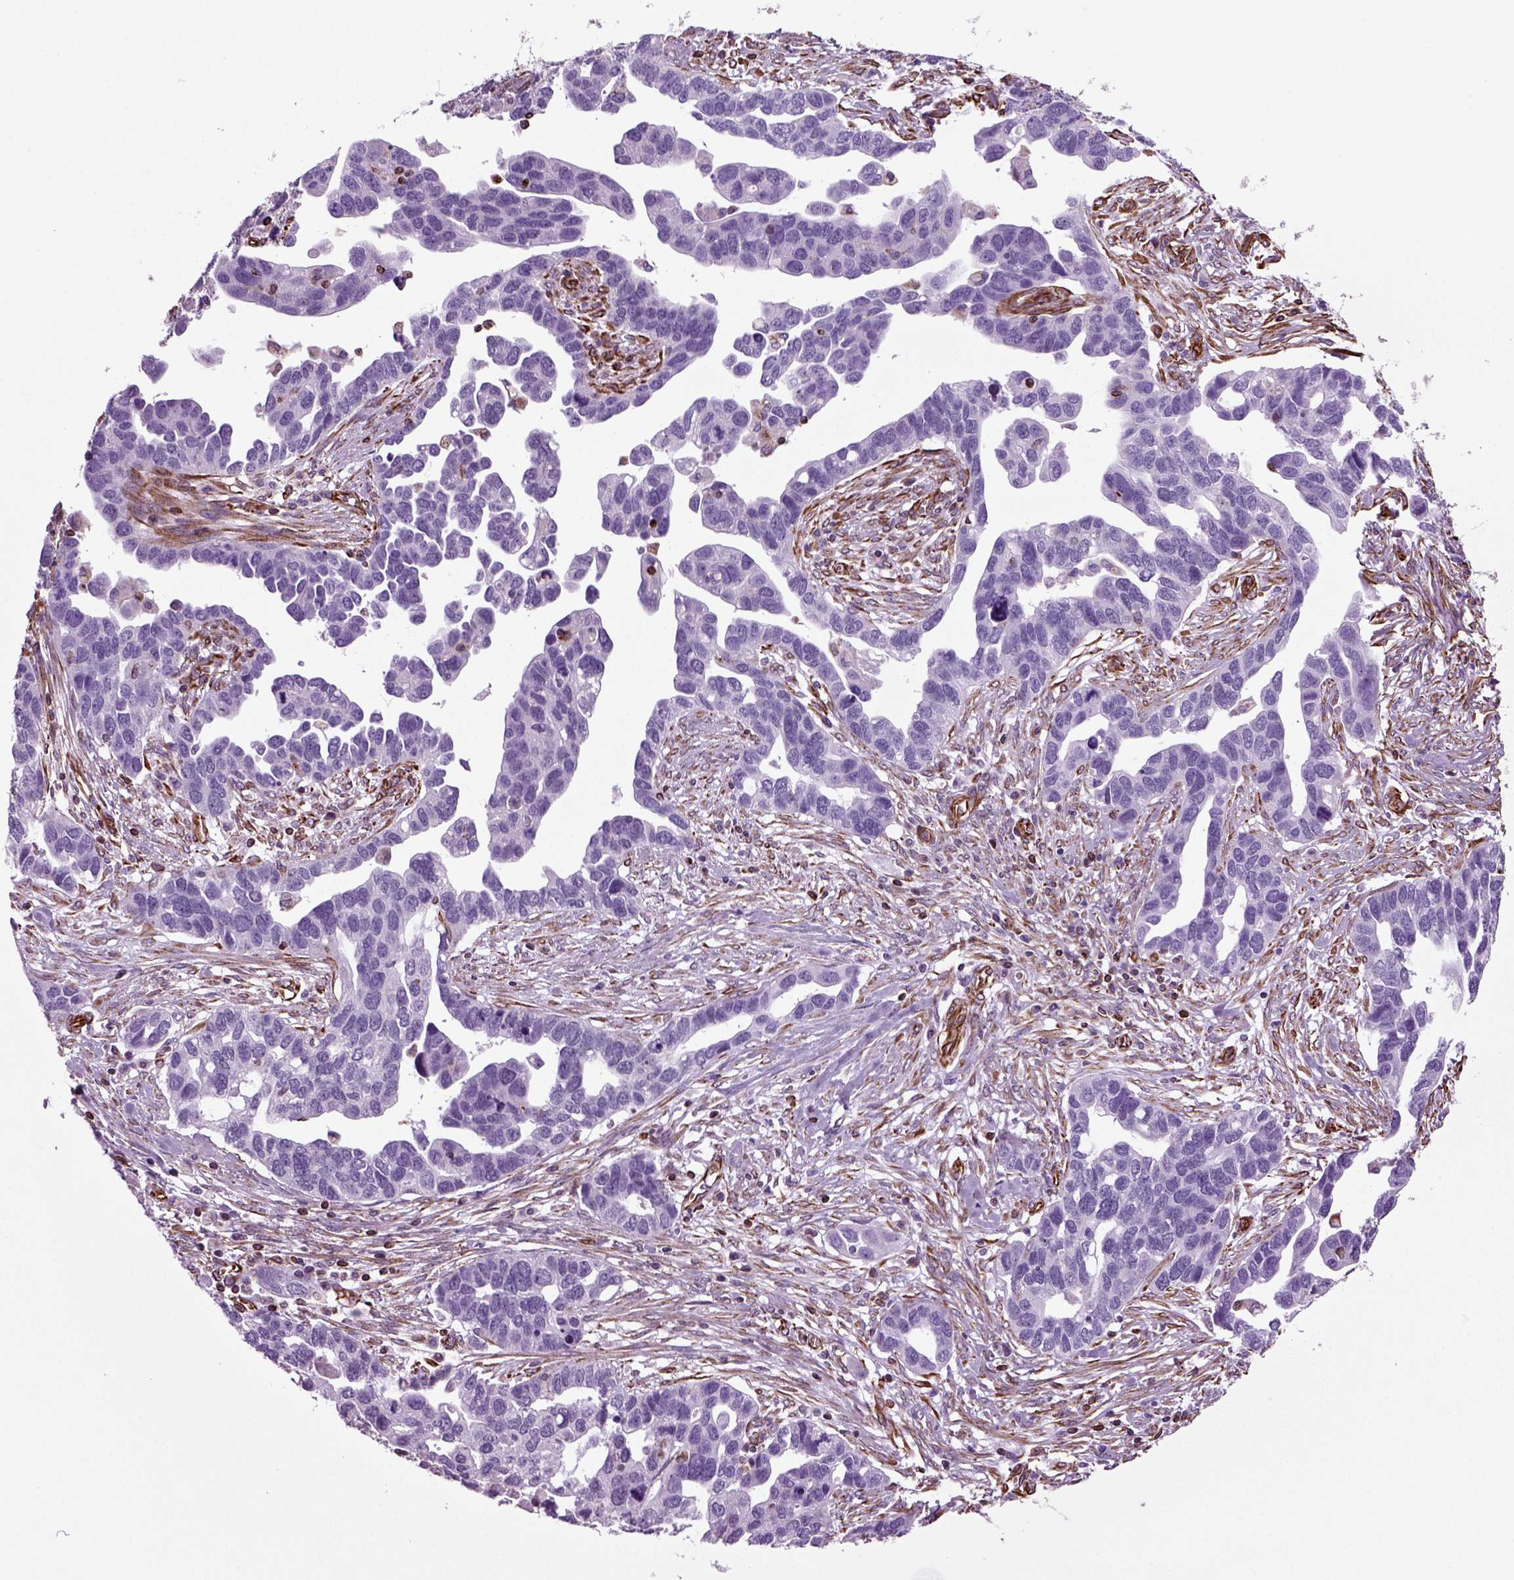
{"staining": {"intensity": "negative", "quantity": "none", "location": "none"}, "tissue": "ovarian cancer", "cell_type": "Tumor cells", "image_type": "cancer", "snomed": [{"axis": "morphology", "description": "Cystadenocarcinoma, serous, NOS"}, {"axis": "topography", "description": "Ovary"}], "caption": "Serous cystadenocarcinoma (ovarian) was stained to show a protein in brown. There is no significant expression in tumor cells.", "gene": "ACER3", "patient": {"sex": "female", "age": 54}}